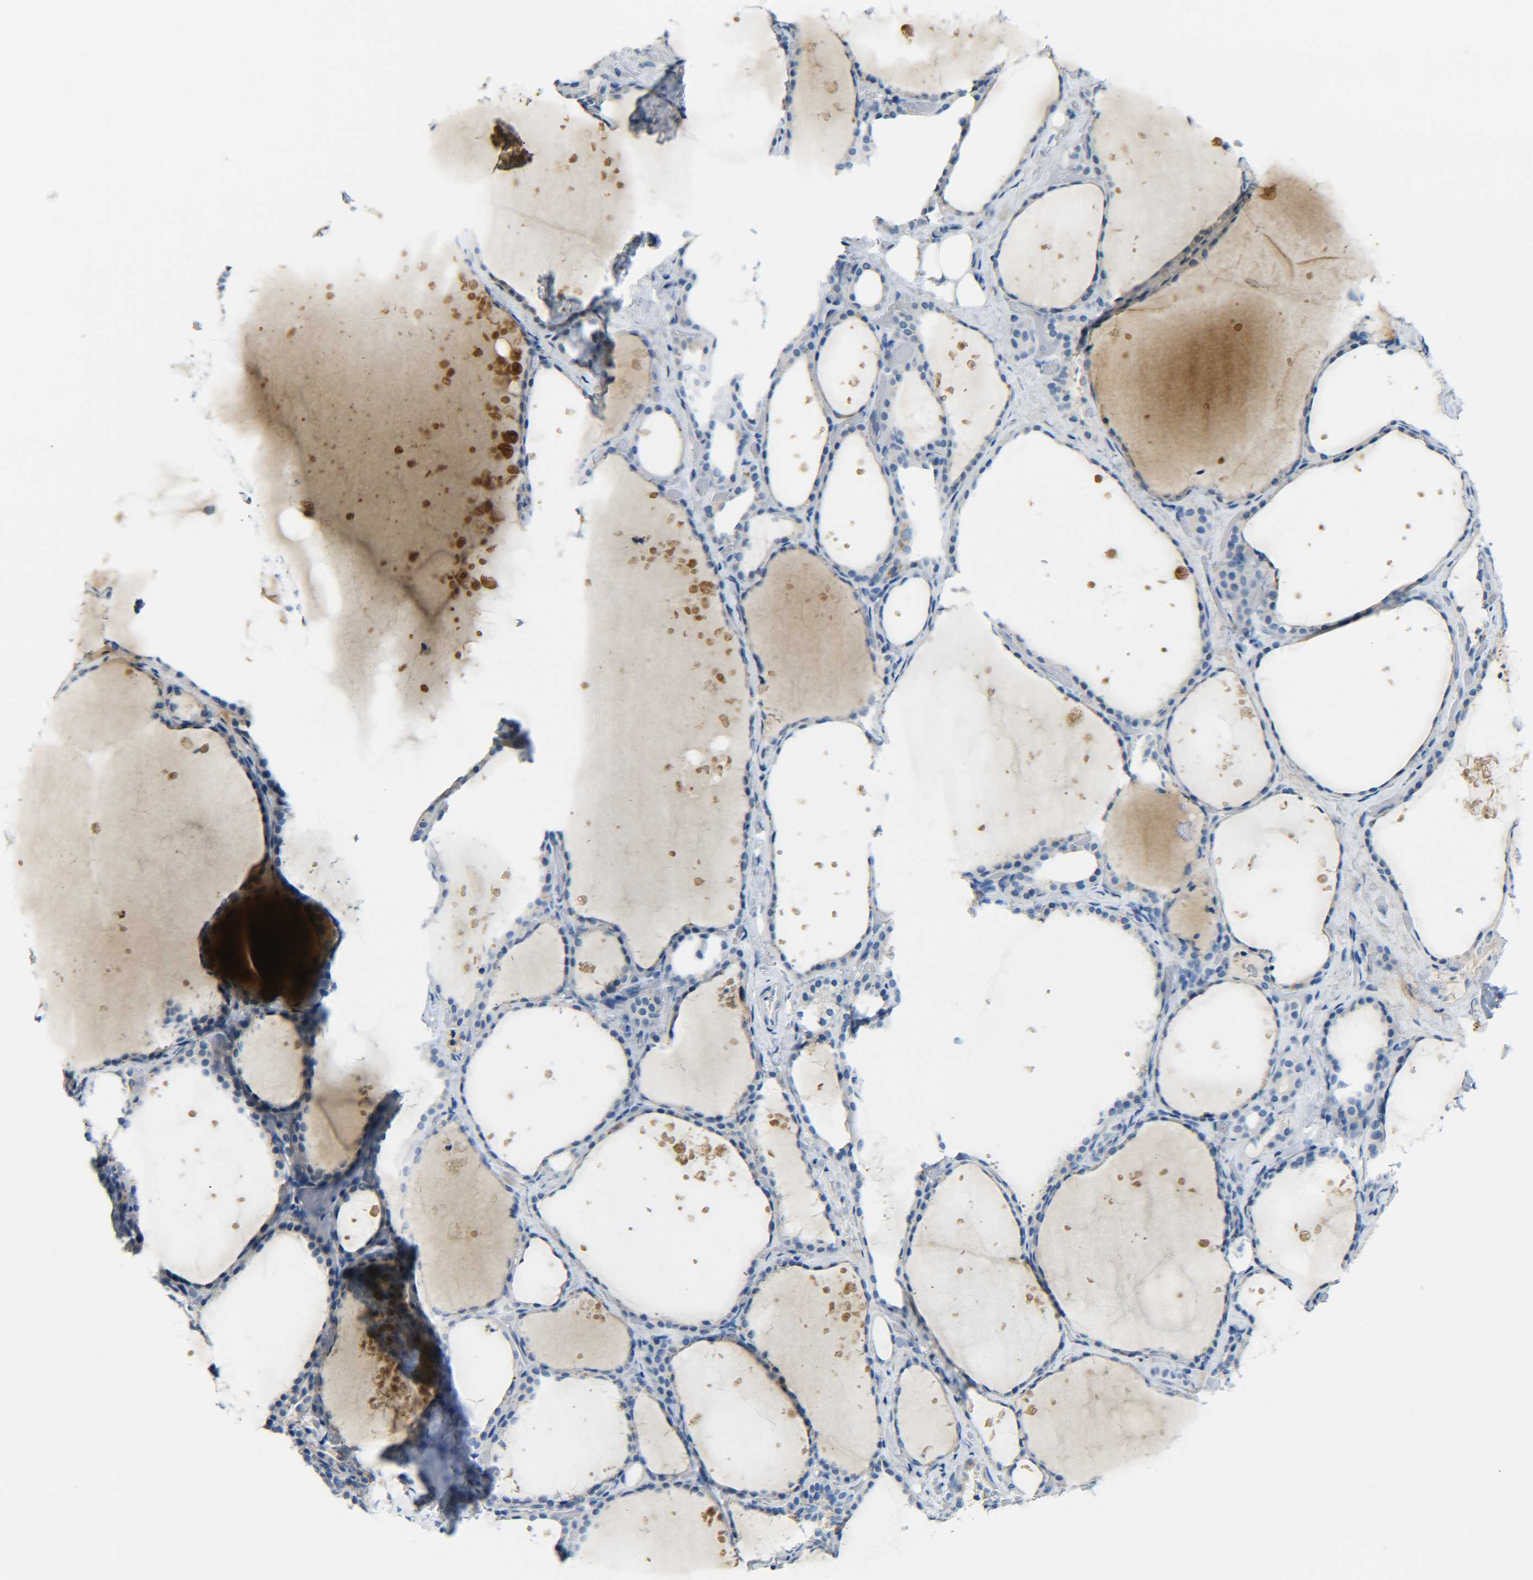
{"staining": {"intensity": "negative", "quantity": "none", "location": "none"}, "tissue": "thyroid gland", "cell_type": "Glandular cells", "image_type": "normal", "snomed": [{"axis": "morphology", "description": "Normal tissue, NOS"}, {"axis": "topography", "description": "Thyroid gland"}], "caption": "Immunohistochemistry image of normal human thyroid gland stained for a protein (brown), which demonstrates no expression in glandular cells.", "gene": "C15orf48", "patient": {"sex": "female", "age": 44}}